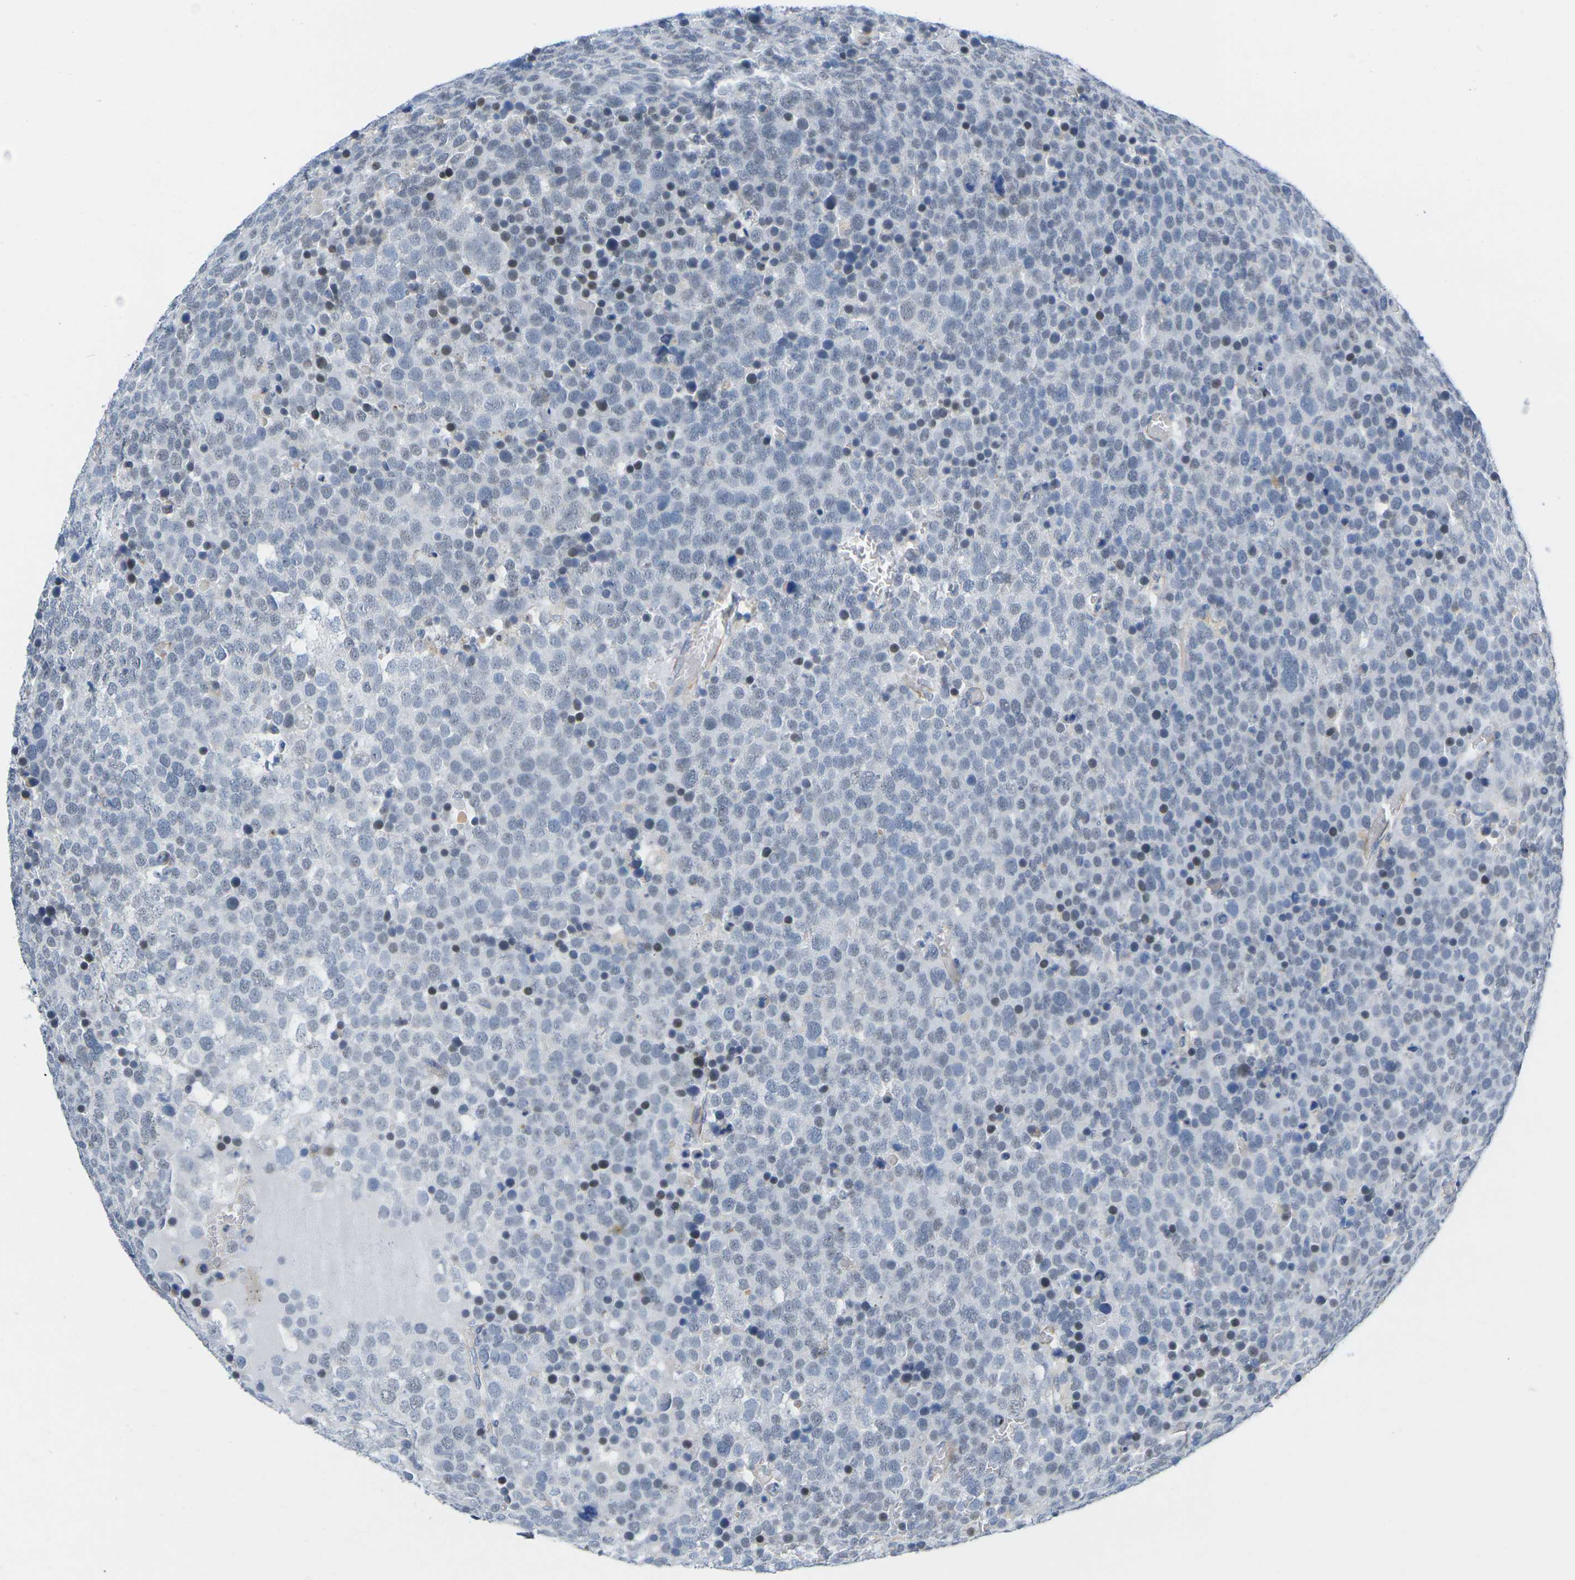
{"staining": {"intensity": "negative", "quantity": "none", "location": "none"}, "tissue": "testis cancer", "cell_type": "Tumor cells", "image_type": "cancer", "snomed": [{"axis": "morphology", "description": "Seminoma, NOS"}, {"axis": "topography", "description": "Testis"}], "caption": "Tumor cells are negative for protein expression in human testis seminoma. (DAB immunohistochemistry (IHC) visualized using brightfield microscopy, high magnification).", "gene": "OTOF", "patient": {"sex": "male", "age": 71}}